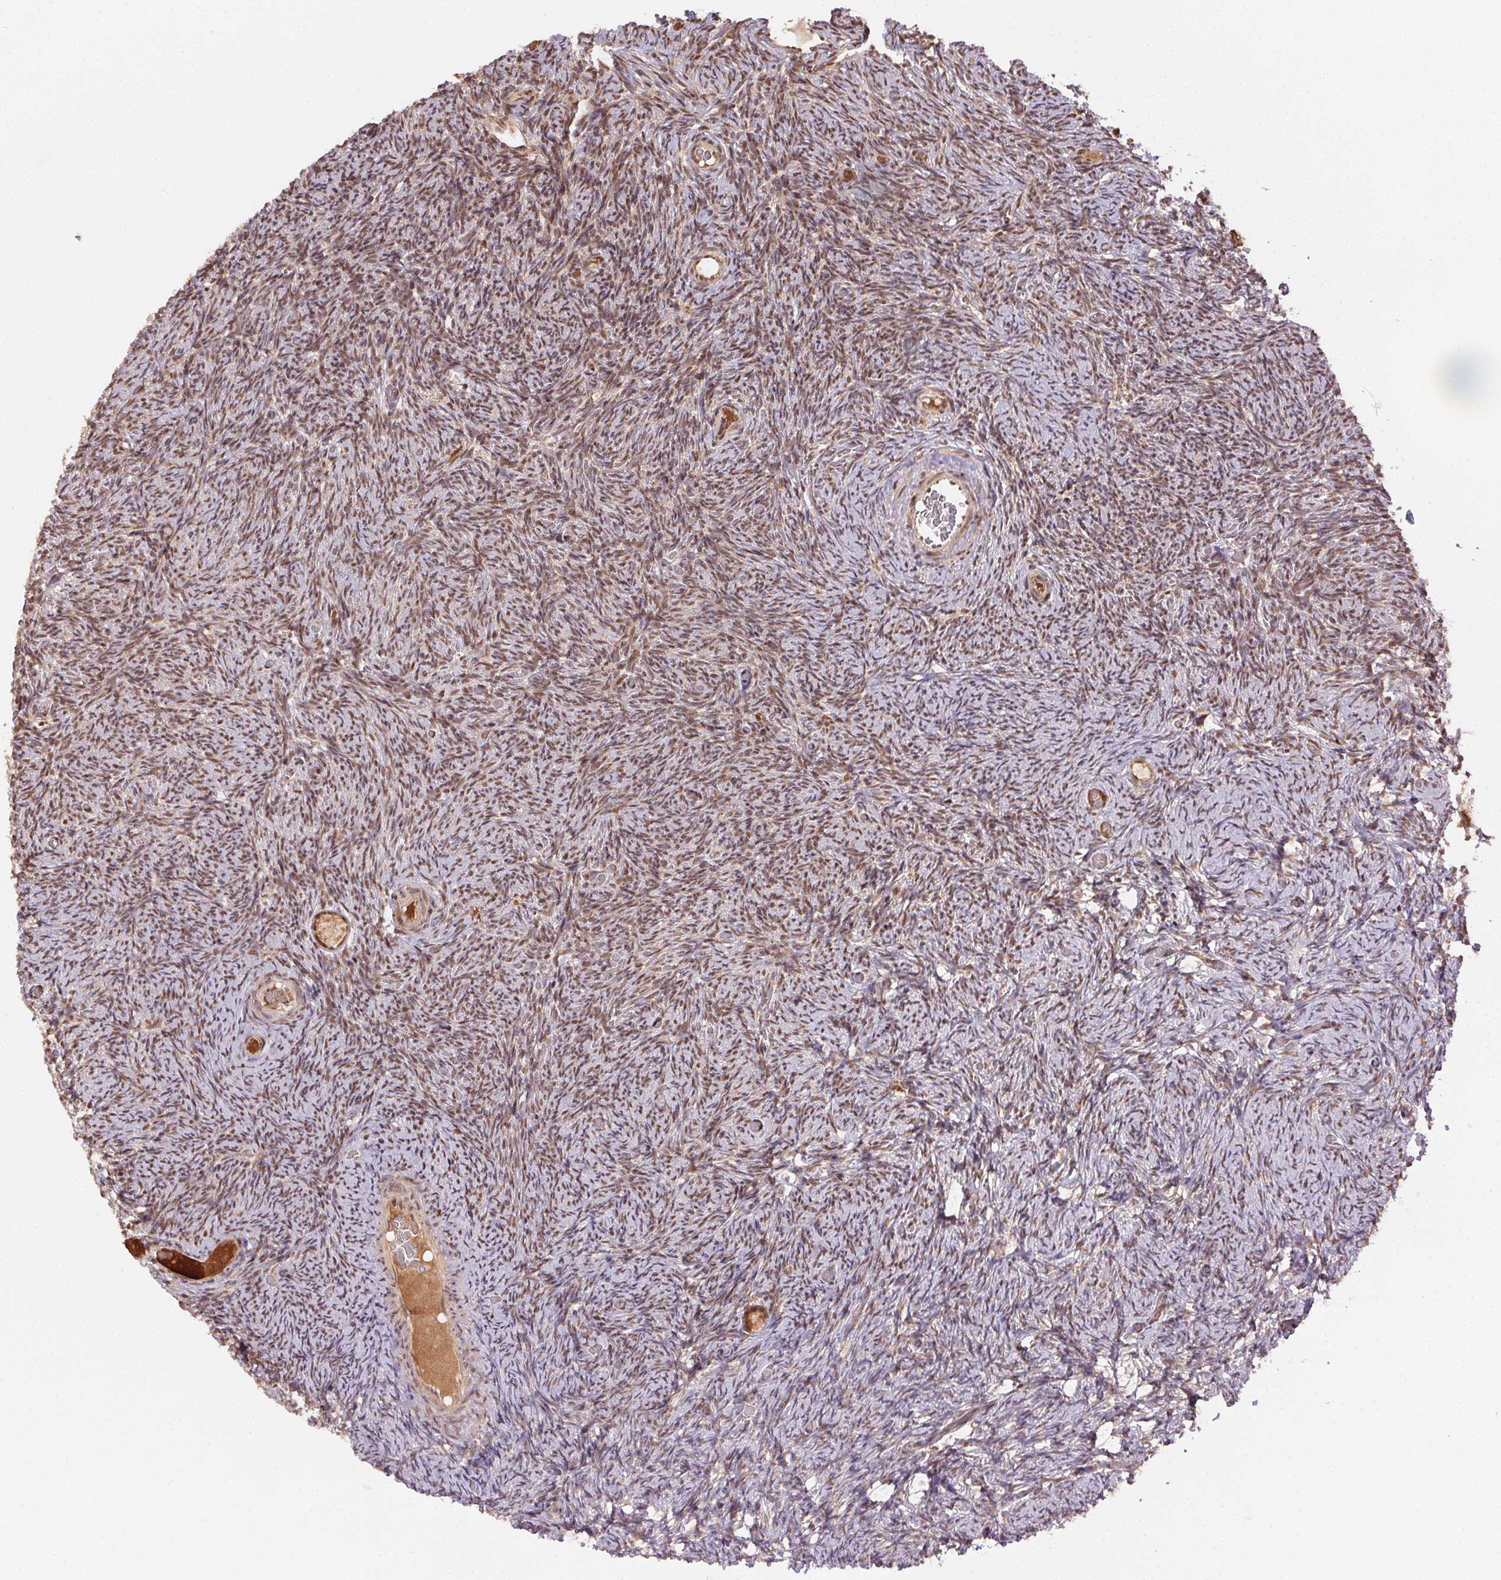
{"staining": {"intensity": "moderate", "quantity": ">75%", "location": "nuclear"}, "tissue": "ovary", "cell_type": "Ovarian stroma cells", "image_type": "normal", "snomed": [{"axis": "morphology", "description": "Normal tissue, NOS"}, {"axis": "topography", "description": "Ovary"}], "caption": "High-power microscopy captured an immunohistochemistry image of normal ovary, revealing moderate nuclear staining in about >75% of ovarian stroma cells.", "gene": "TREML4", "patient": {"sex": "female", "age": 34}}